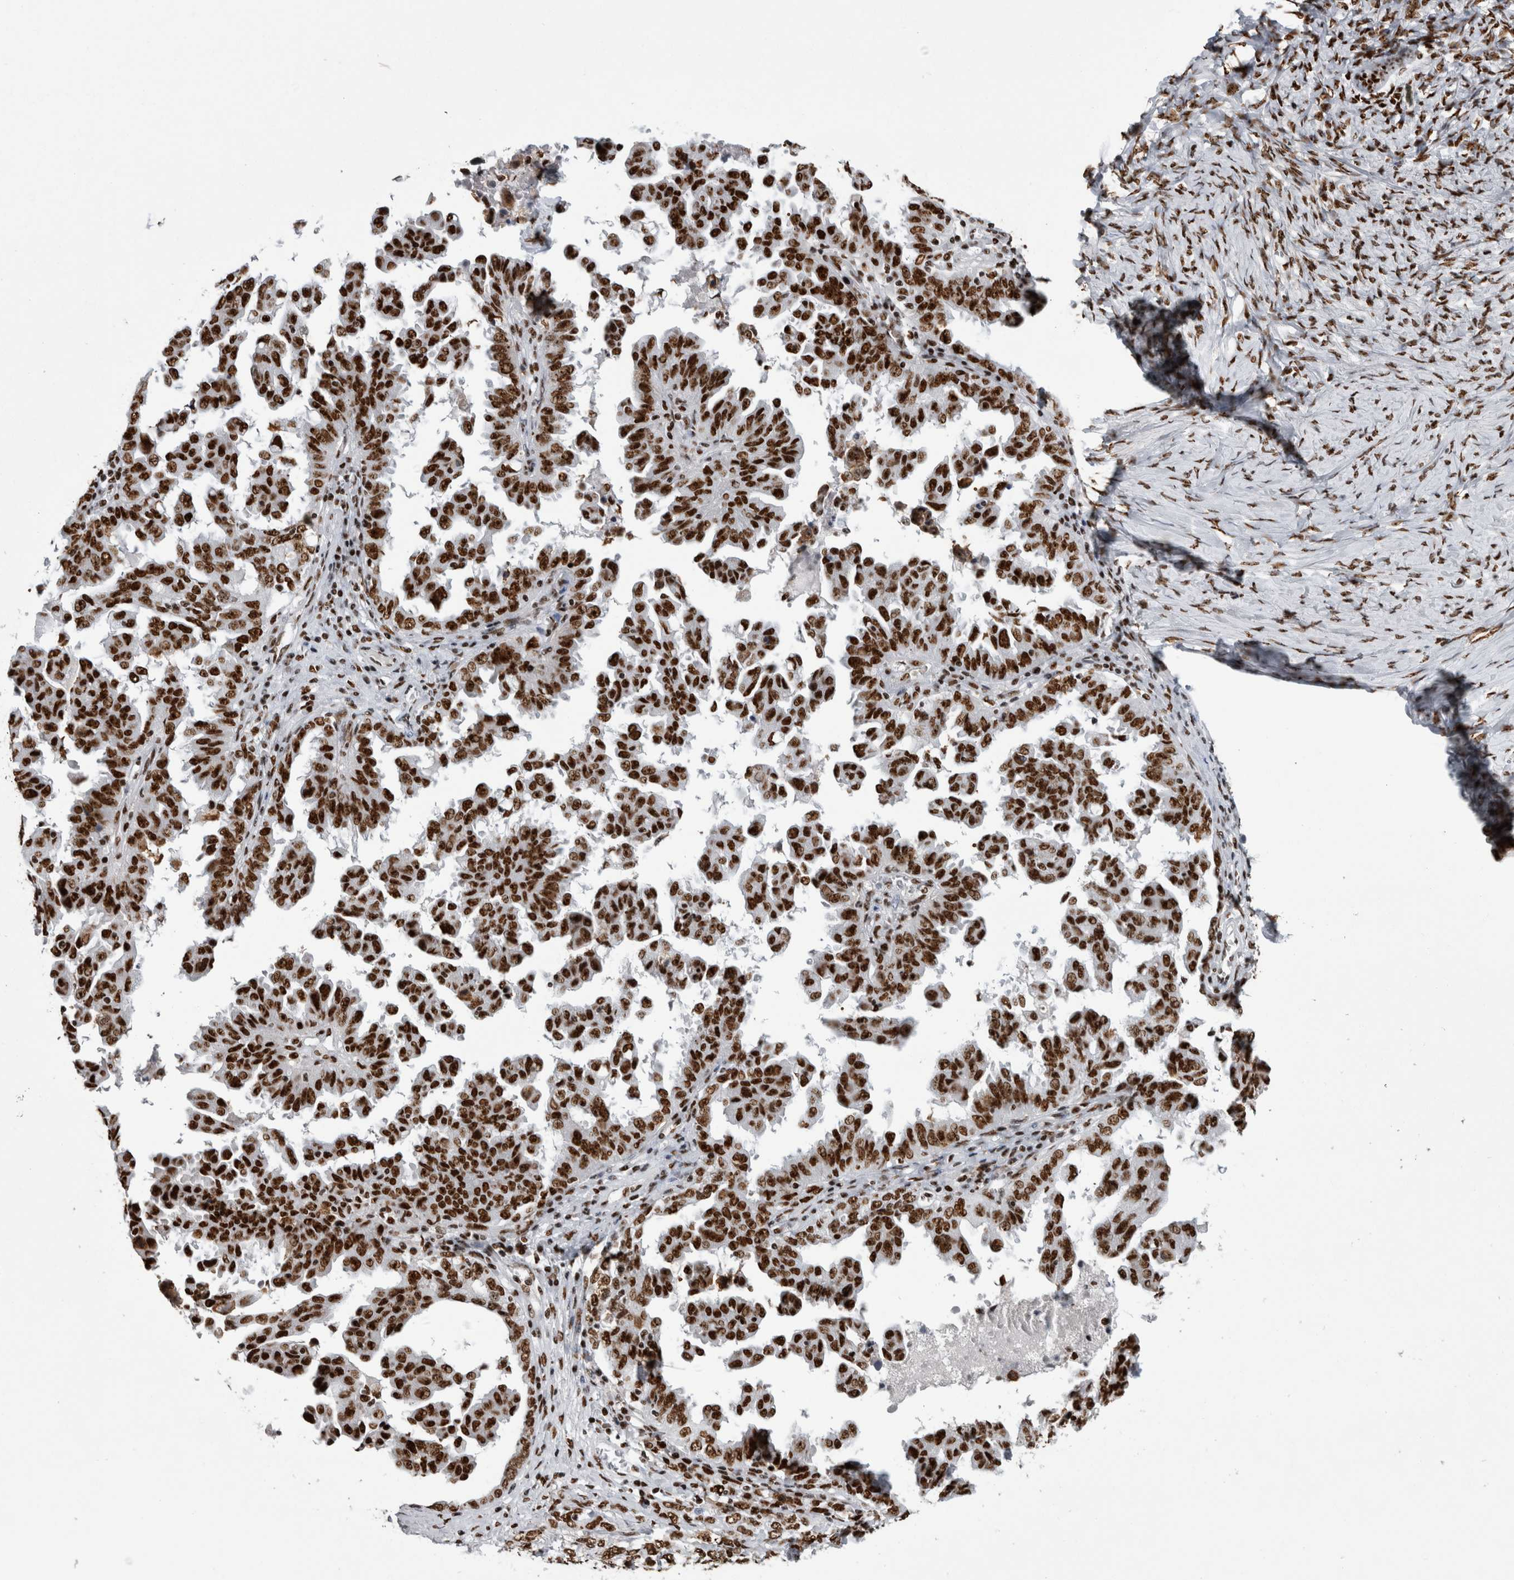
{"staining": {"intensity": "strong", "quantity": ">75%", "location": "nuclear"}, "tissue": "ovarian cancer", "cell_type": "Tumor cells", "image_type": "cancer", "snomed": [{"axis": "morphology", "description": "Carcinoma, endometroid"}, {"axis": "topography", "description": "Ovary"}], "caption": "The immunohistochemical stain labels strong nuclear staining in tumor cells of ovarian cancer (endometroid carcinoma) tissue.", "gene": "NCL", "patient": {"sex": "female", "age": 62}}